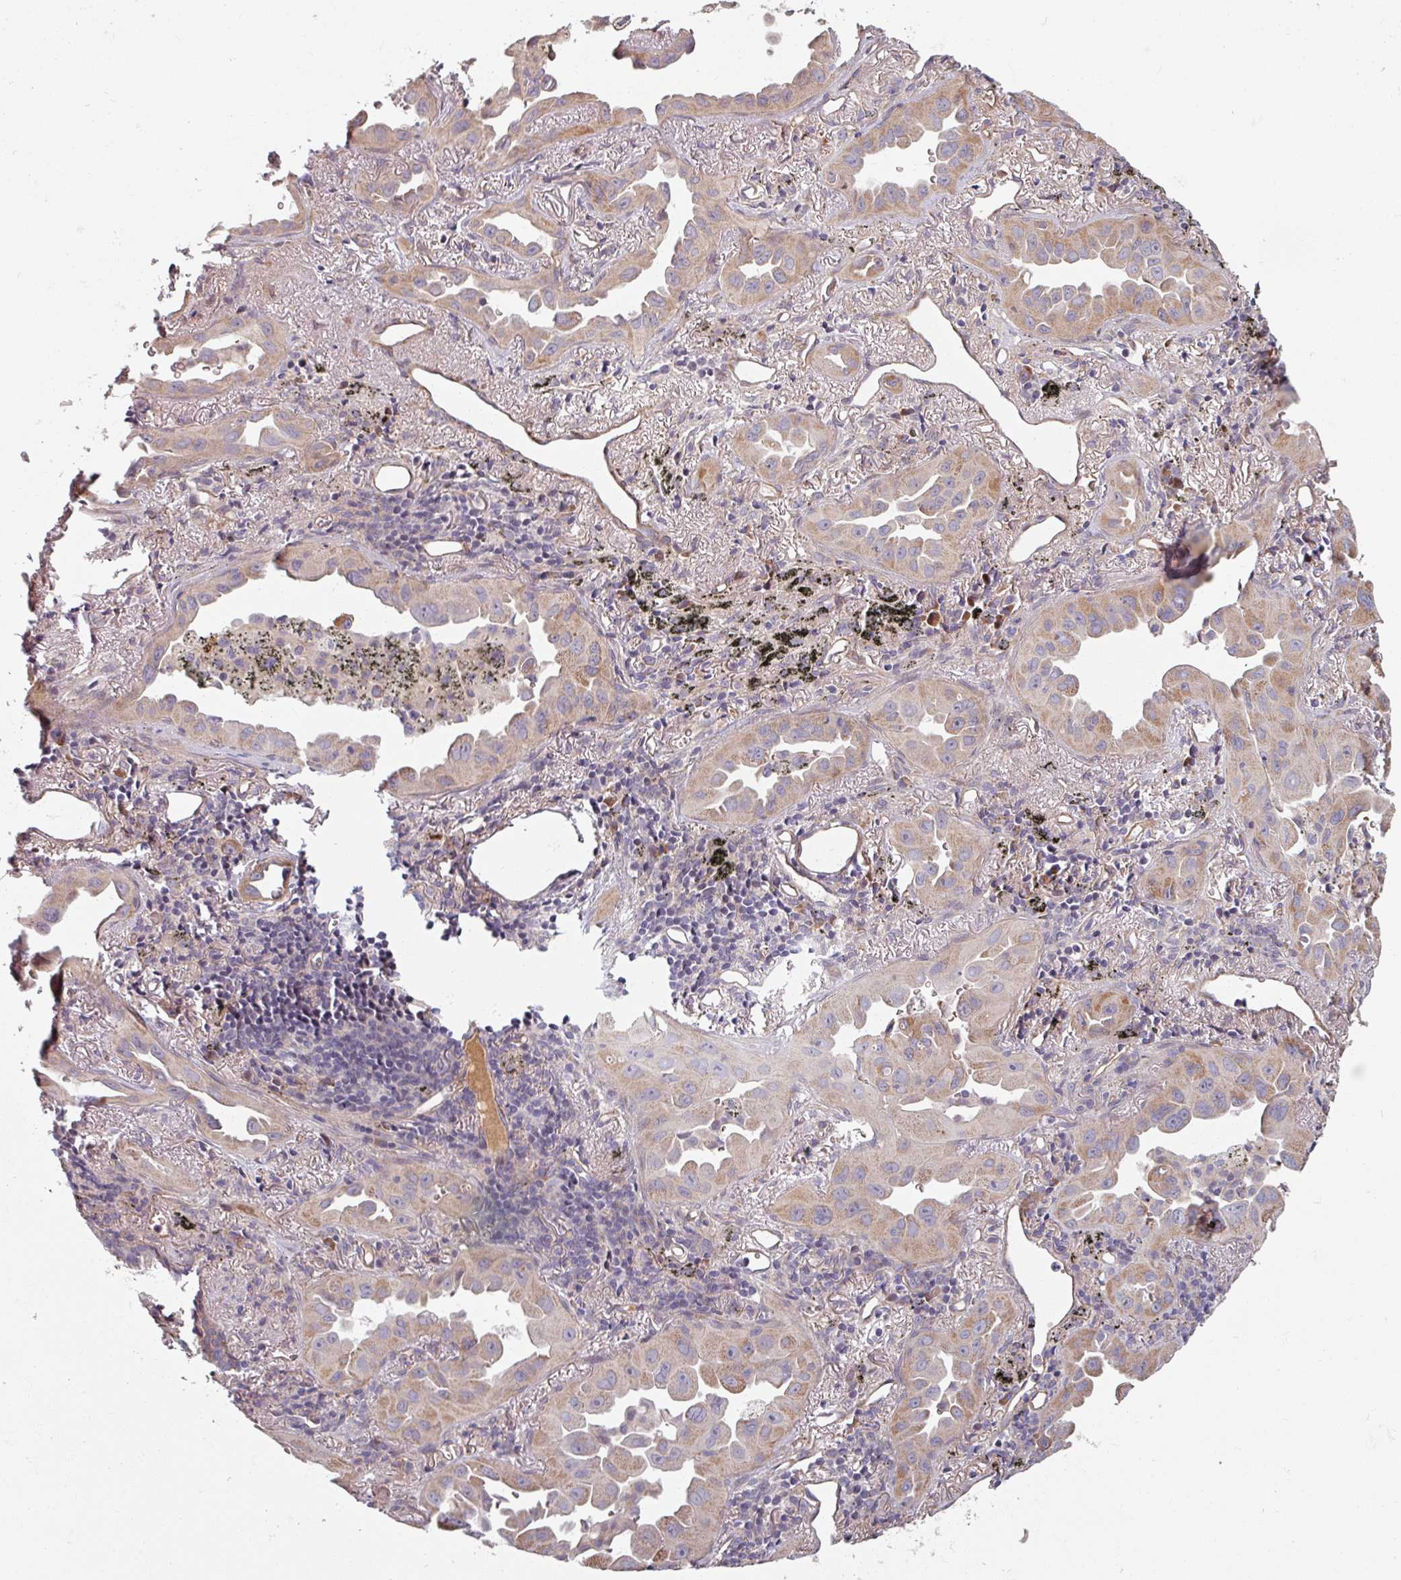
{"staining": {"intensity": "moderate", "quantity": "25%-75%", "location": "cytoplasmic/membranous"}, "tissue": "lung cancer", "cell_type": "Tumor cells", "image_type": "cancer", "snomed": [{"axis": "morphology", "description": "Adenocarcinoma, NOS"}, {"axis": "topography", "description": "Lung"}], "caption": "Lung cancer (adenocarcinoma) stained for a protein (brown) displays moderate cytoplasmic/membranous positive staining in approximately 25%-75% of tumor cells.", "gene": "C4BPB", "patient": {"sex": "male", "age": 68}}